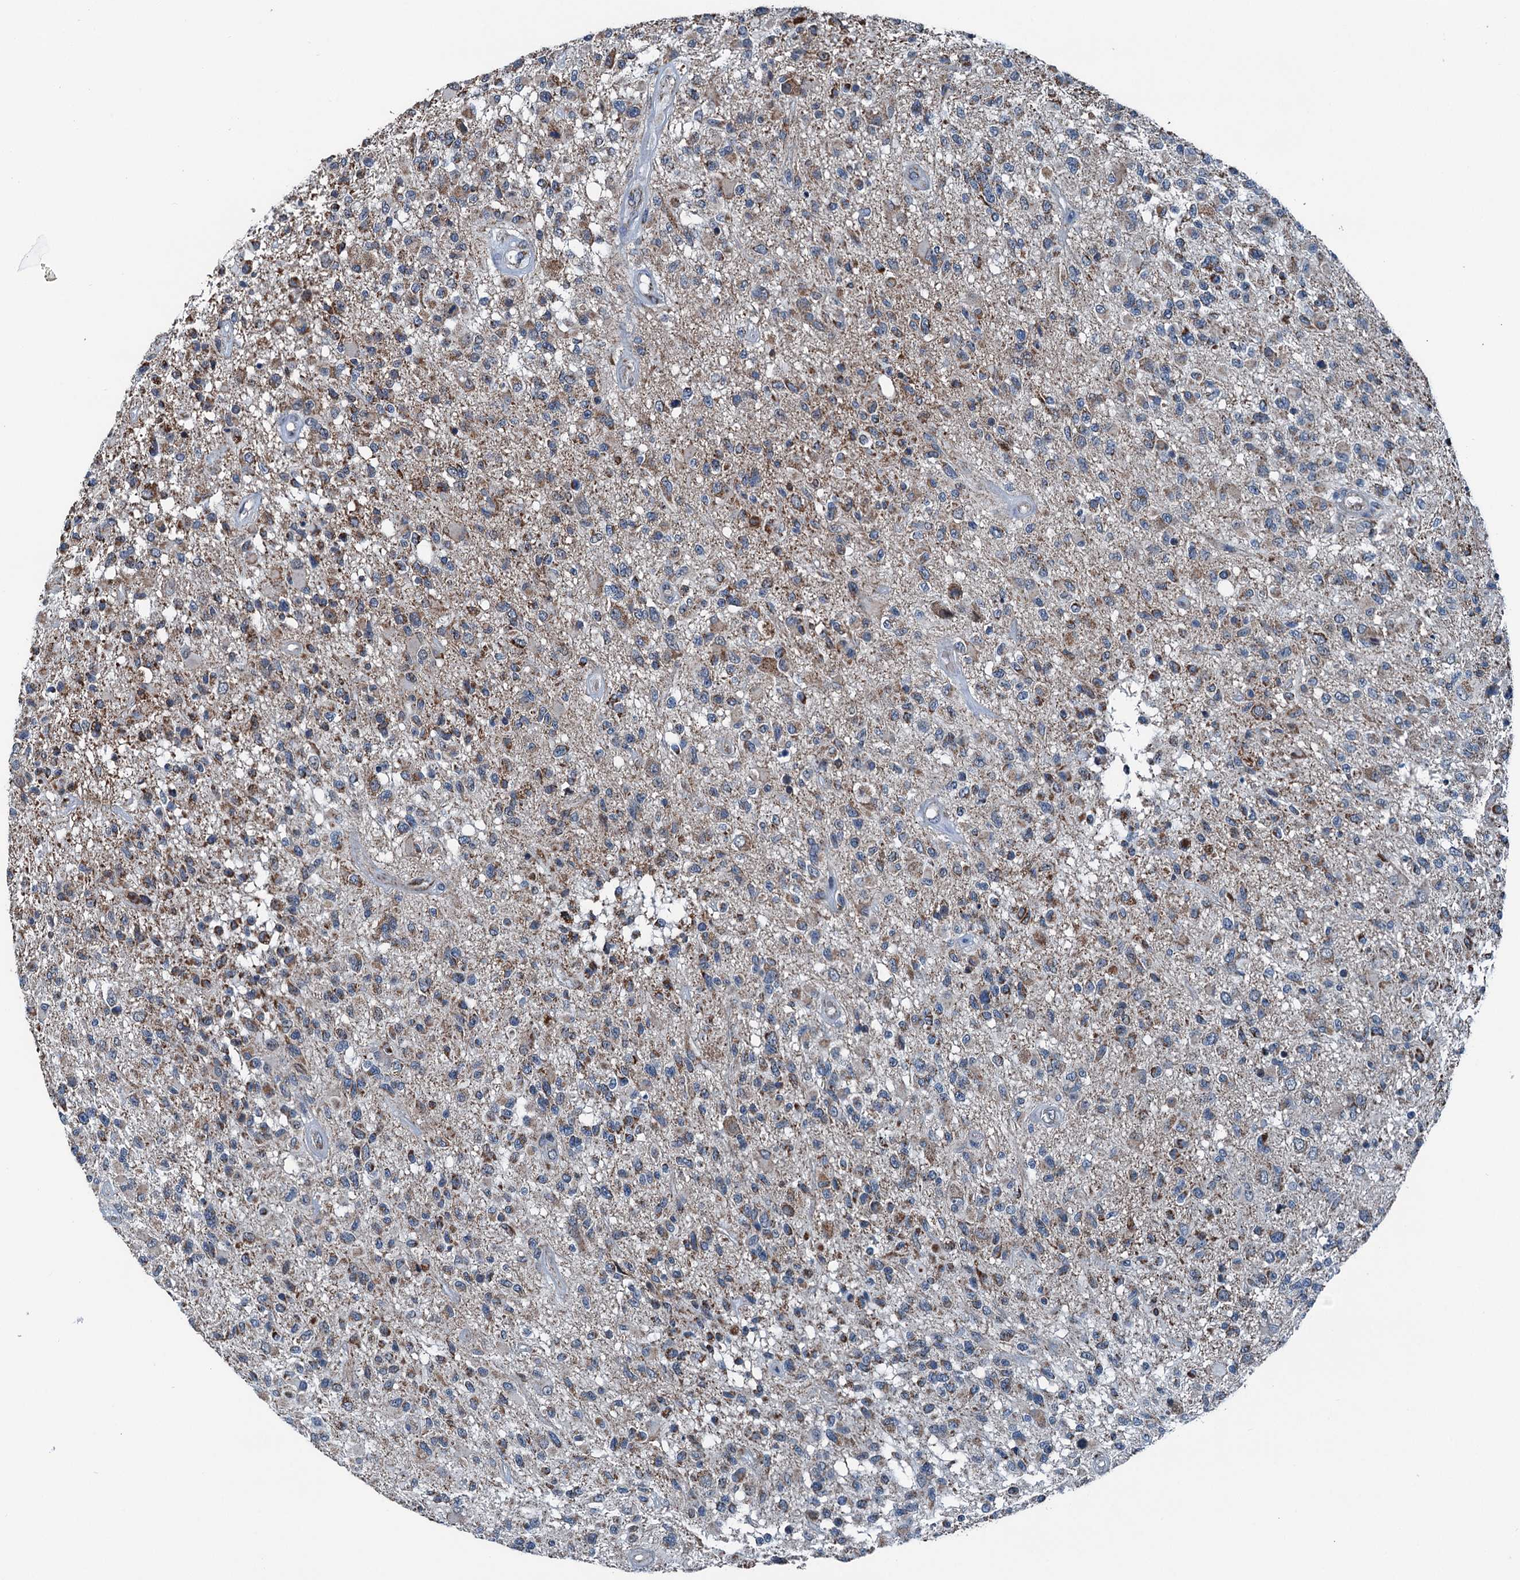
{"staining": {"intensity": "moderate", "quantity": "25%-75%", "location": "cytoplasmic/membranous"}, "tissue": "glioma", "cell_type": "Tumor cells", "image_type": "cancer", "snomed": [{"axis": "morphology", "description": "Glioma, malignant, High grade"}, {"axis": "morphology", "description": "Glioblastoma, NOS"}, {"axis": "topography", "description": "Brain"}], "caption": "Moderate cytoplasmic/membranous protein staining is seen in approximately 25%-75% of tumor cells in glioblastoma.", "gene": "TRPT1", "patient": {"sex": "male", "age": 60}}